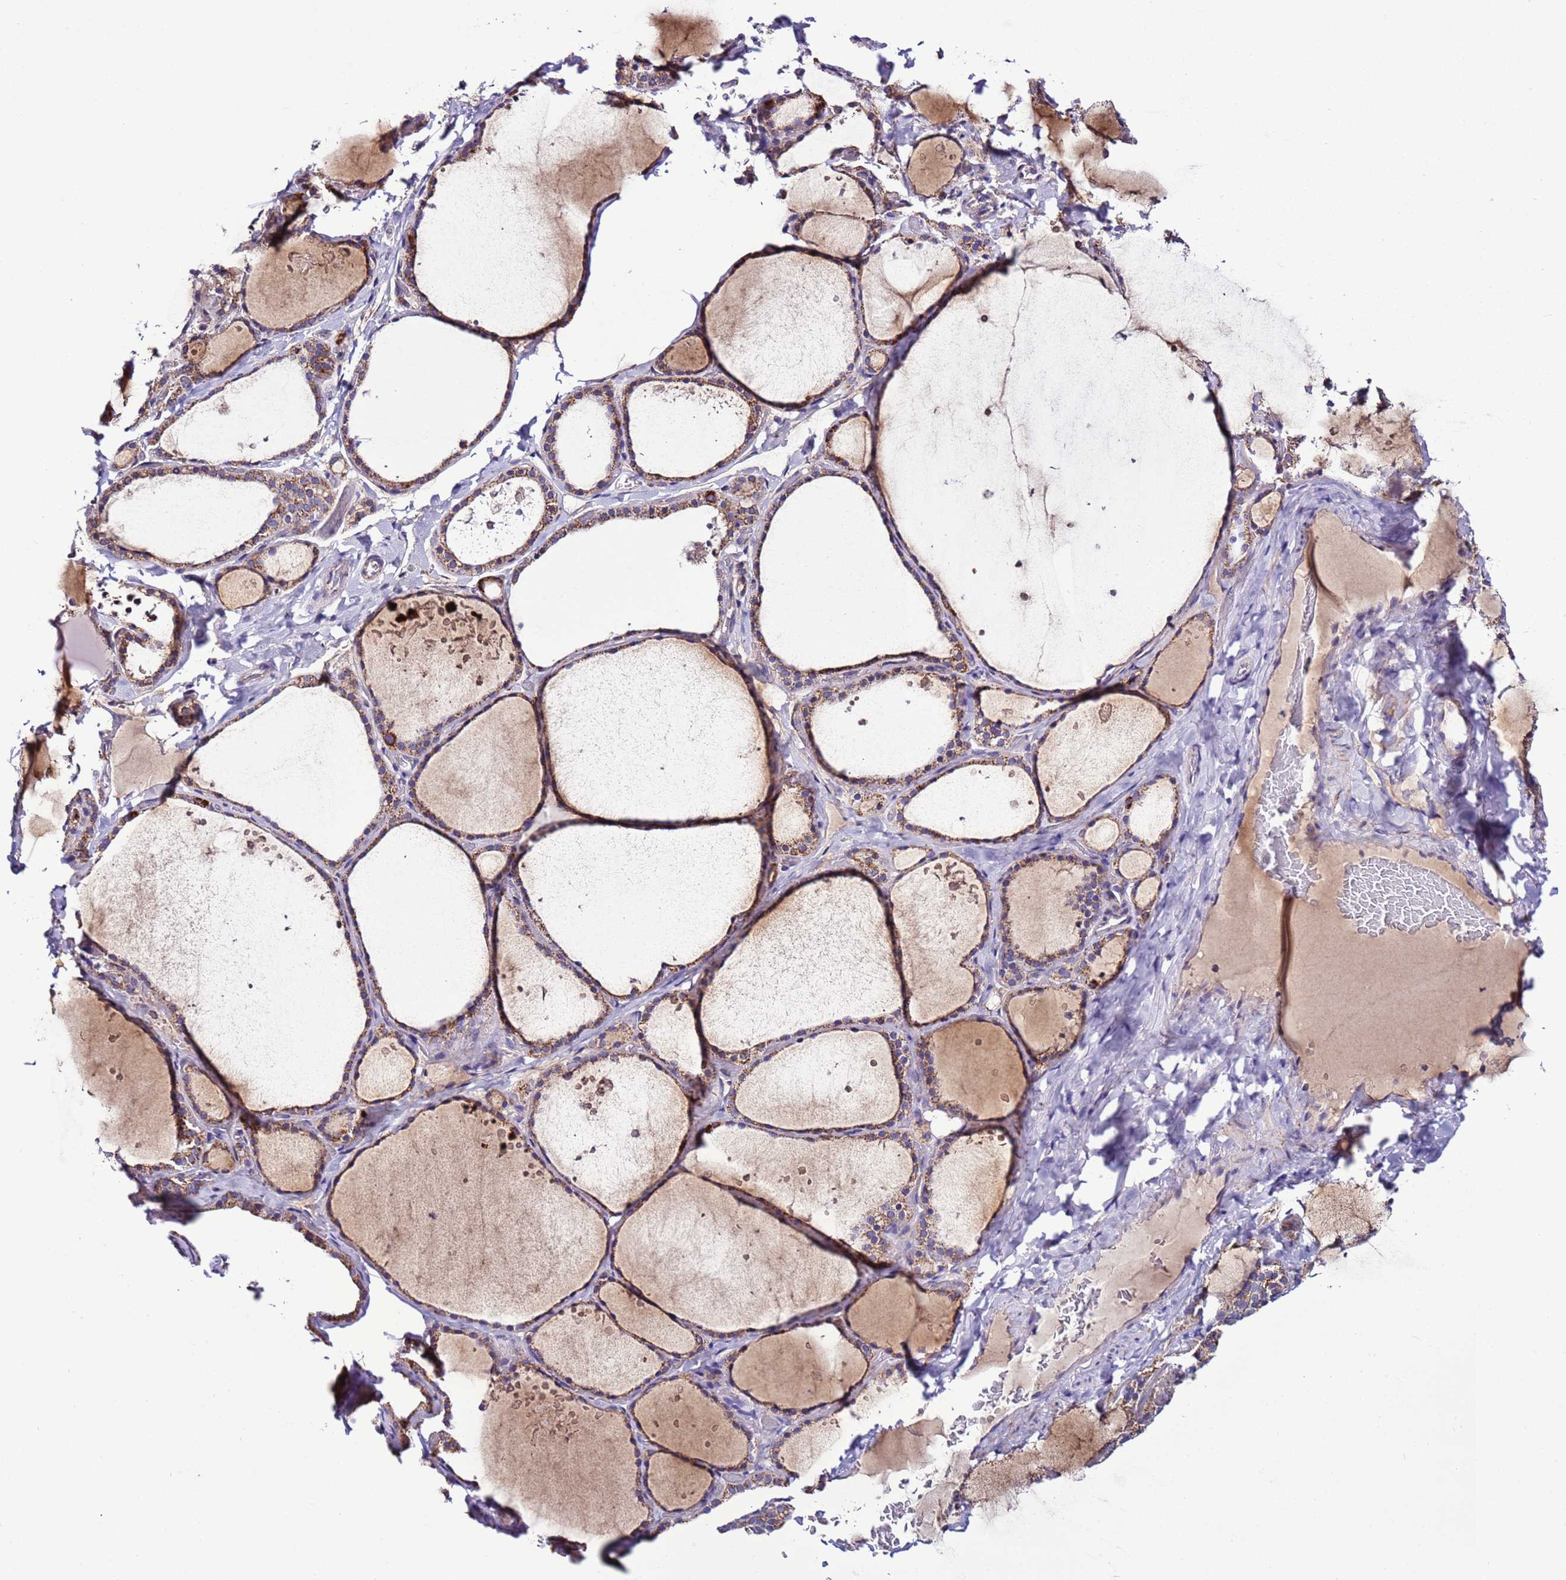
{"staining": {"intensity": "moderate", "quantity": ">75%", "location": "cytoplasmic/membranous"}, "tissue": "thyroid gland", "cell_type": "Glandular cells", "image_type": "normal", "snomed": [{"axis": "morphology", "description": "Normal tissue, NOS"}, {"axis": "topography", "description": "Thyroid gland"}], "caption": "Immunohistochemistry (IHC) (DAB) staining of benign human thyroid gland reveals moderate cytoplasmic/membranous protein staining in about >75% of glandular cells.", "gene": "UEVLD", "patient": {"sex": "female", "age": 44}}